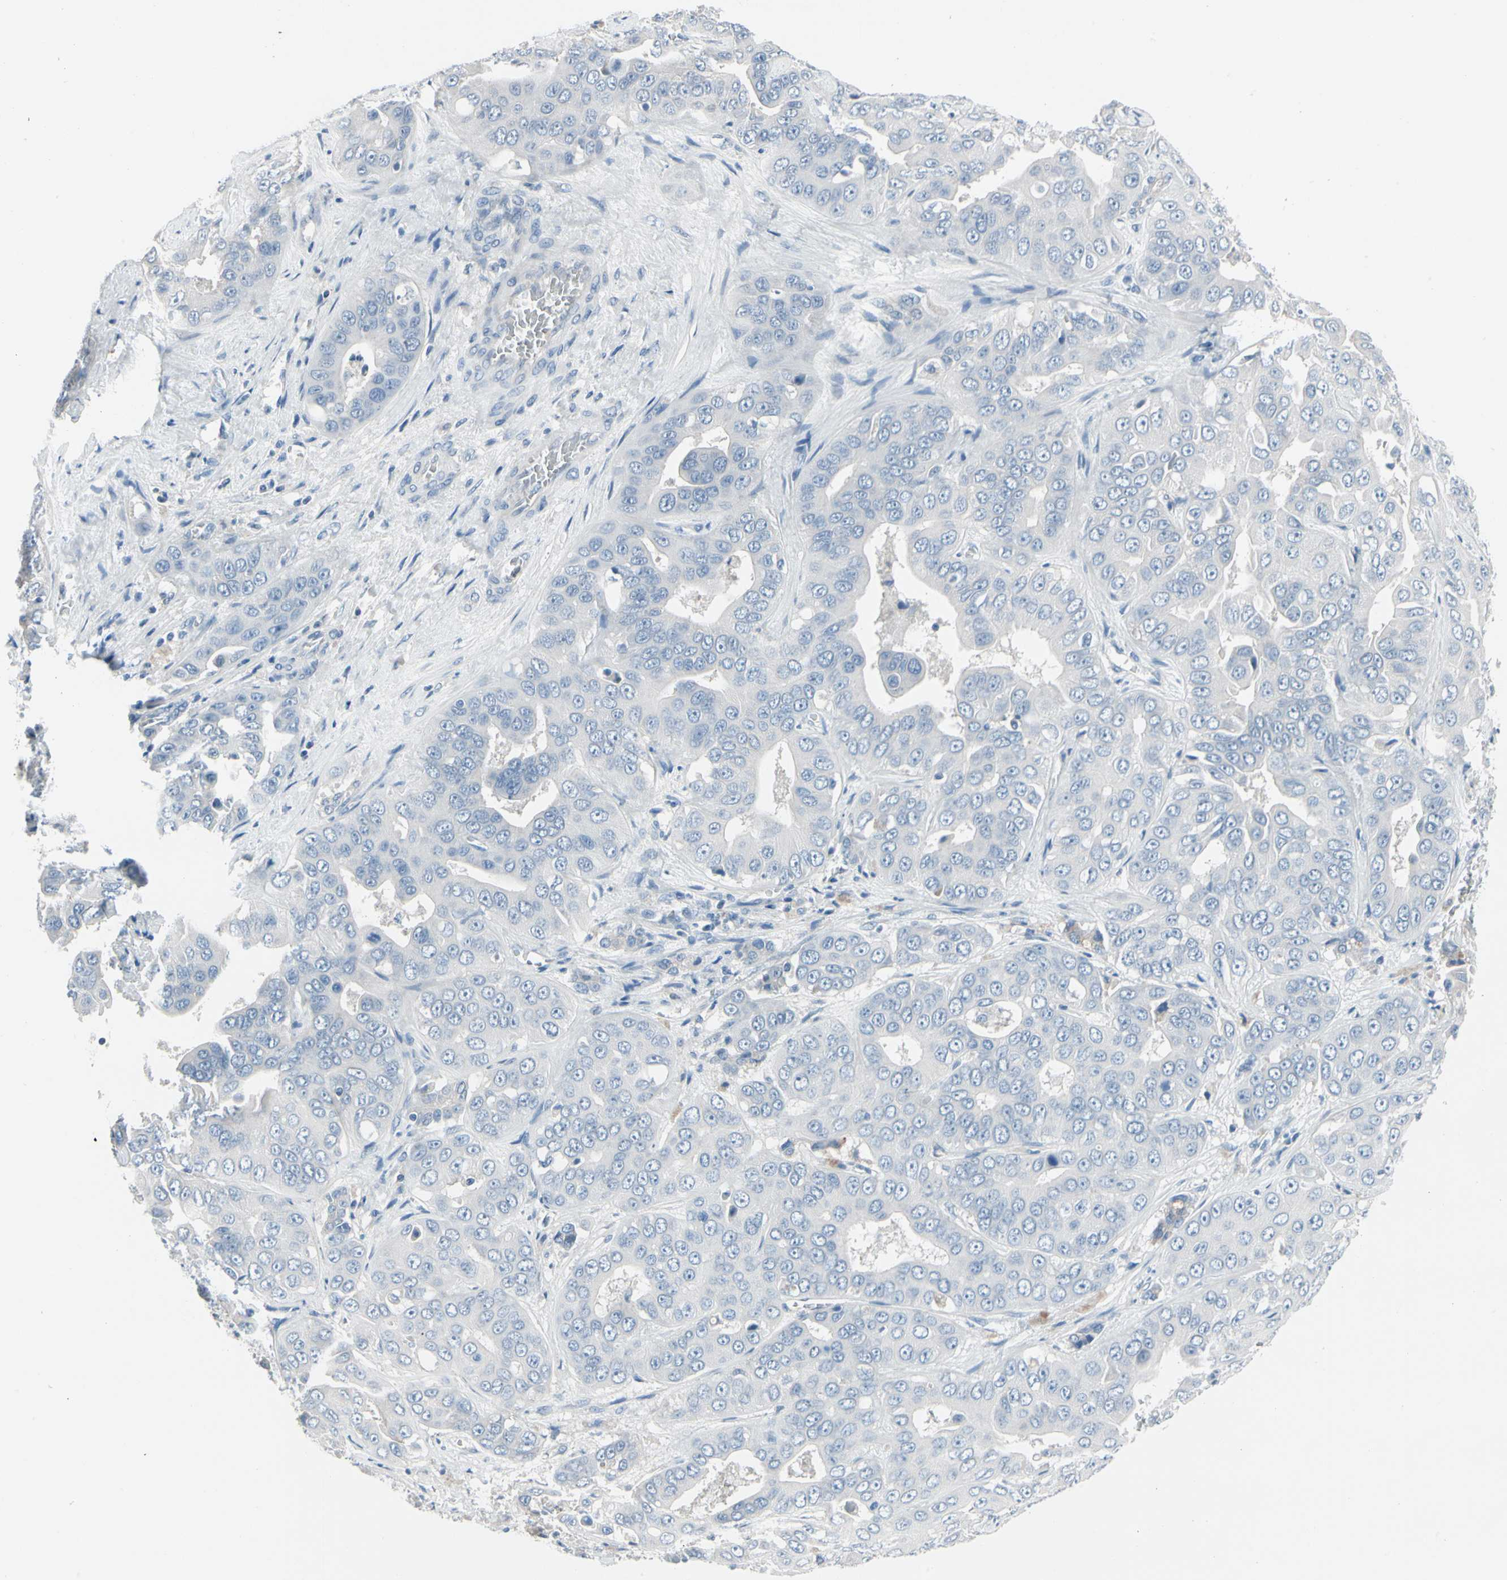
{"staining": {"intensity": "negative", "quantity": "none", "location": "none"}, "tissue": "liver cancer", "cell_type": "Tumor cells", "image_type": "cancer", "snomed": [{"axis": "morphology", "description": "Cholangiocarcinoma"}, {"axis": "topography", "description": "Liver"}], "caption": "This is an IHC image of liver cancer. There is no staining in tumor cells.", "gene": "PGR", "patient": {"sex": "female", "age": 52}}